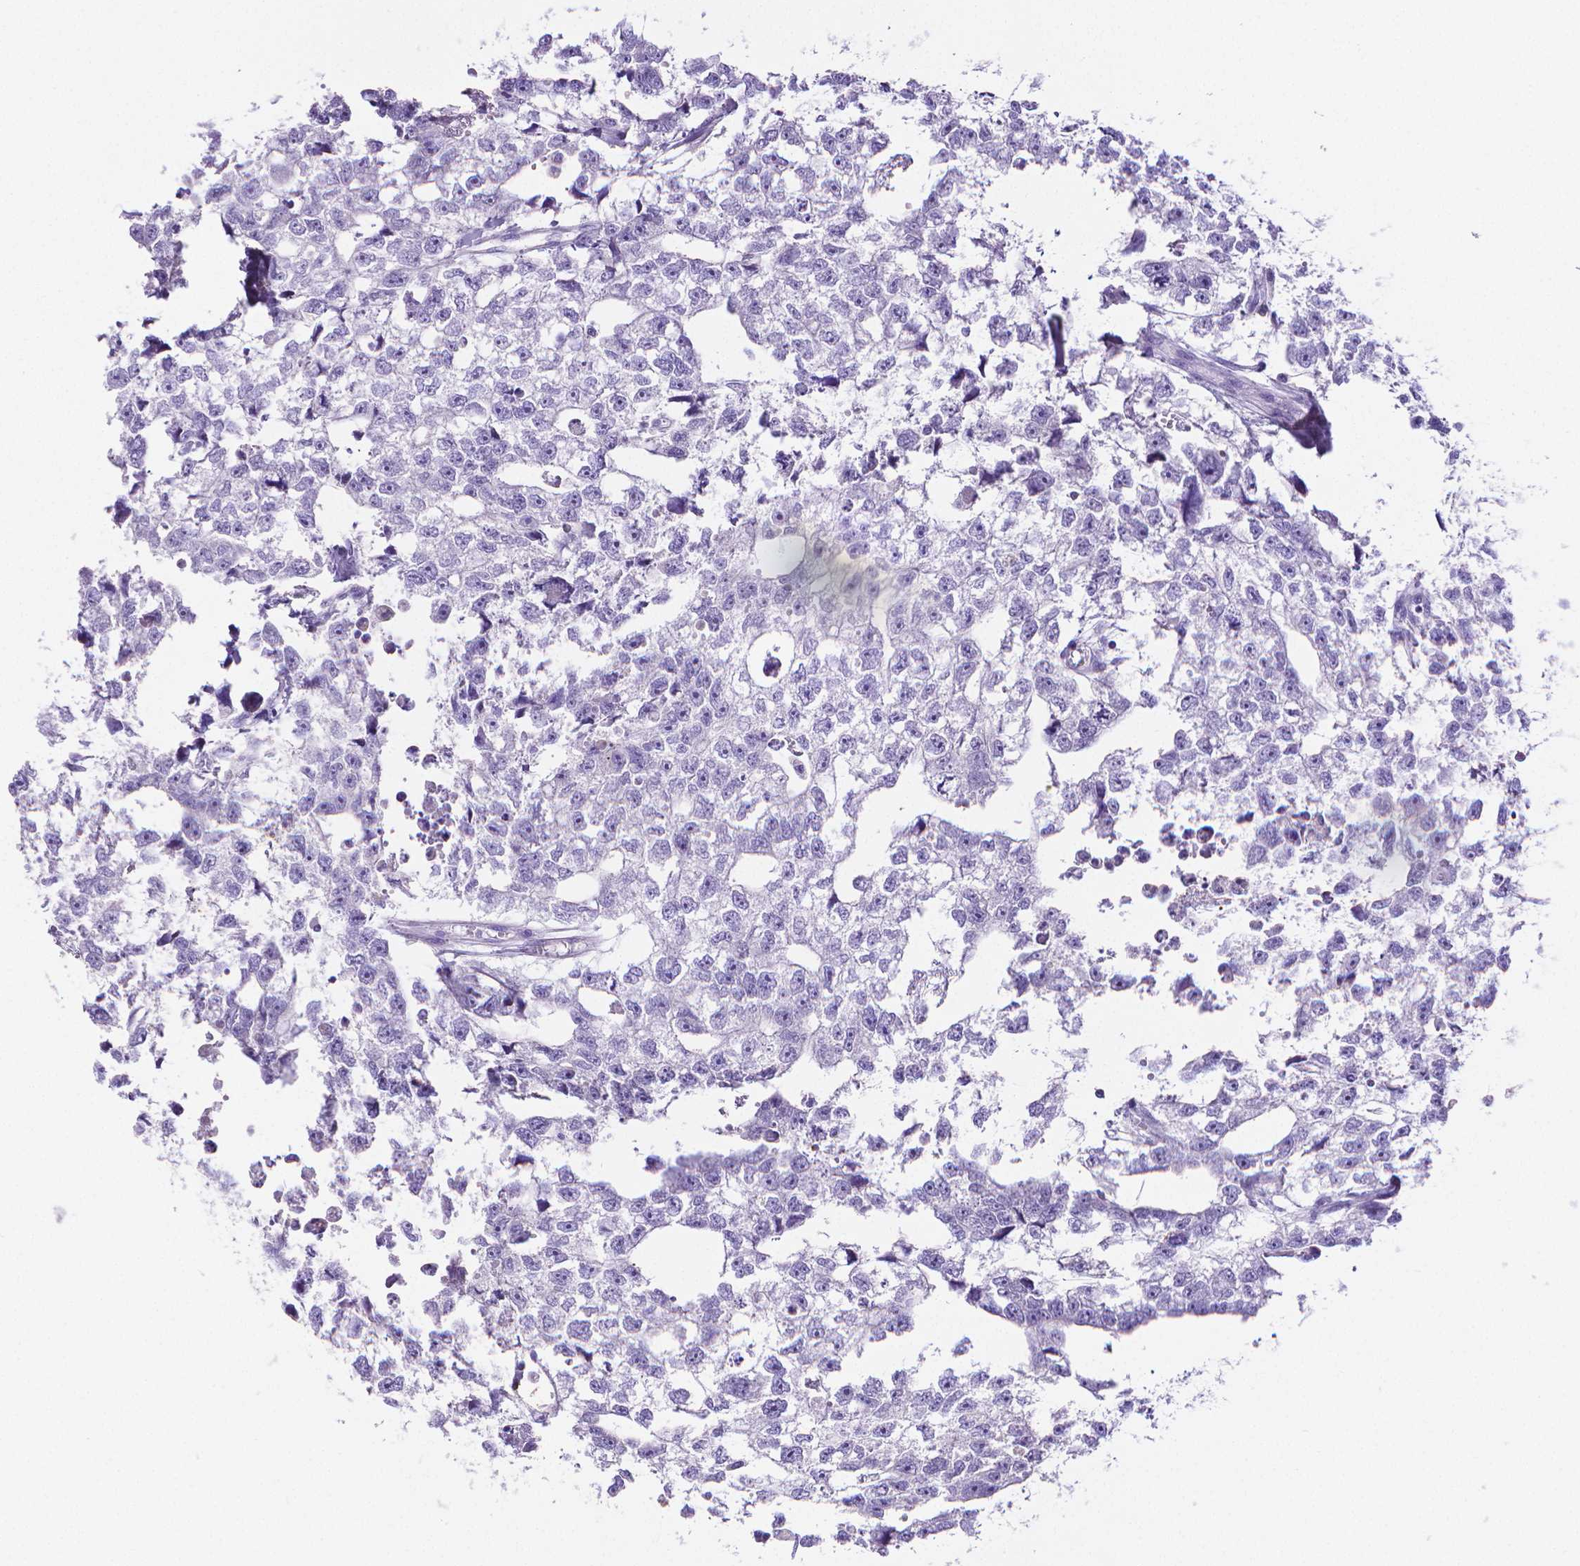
{"staining": {"intensity": "negative", "quantity": "none", "location": "none"}, "tissue": "testis cancer", "cell_type": "Tumor cells", "image_type": "cancer", "snomed": [{"axis": "morphology", "description": "Carcinoma, Embryonal, NOS"}, {"axis": "morphology", "description": "Teratoma, malignant, NOS"}, {"axis": "topography", "description": "Testis"}], "caption": "This is an immunohistochemistry (IHC) image of testis embryonal carcinoma. There is no positivity in tumor cells.", "gene": "MMP9", "patient": {"sex": "male", "age": 44}}